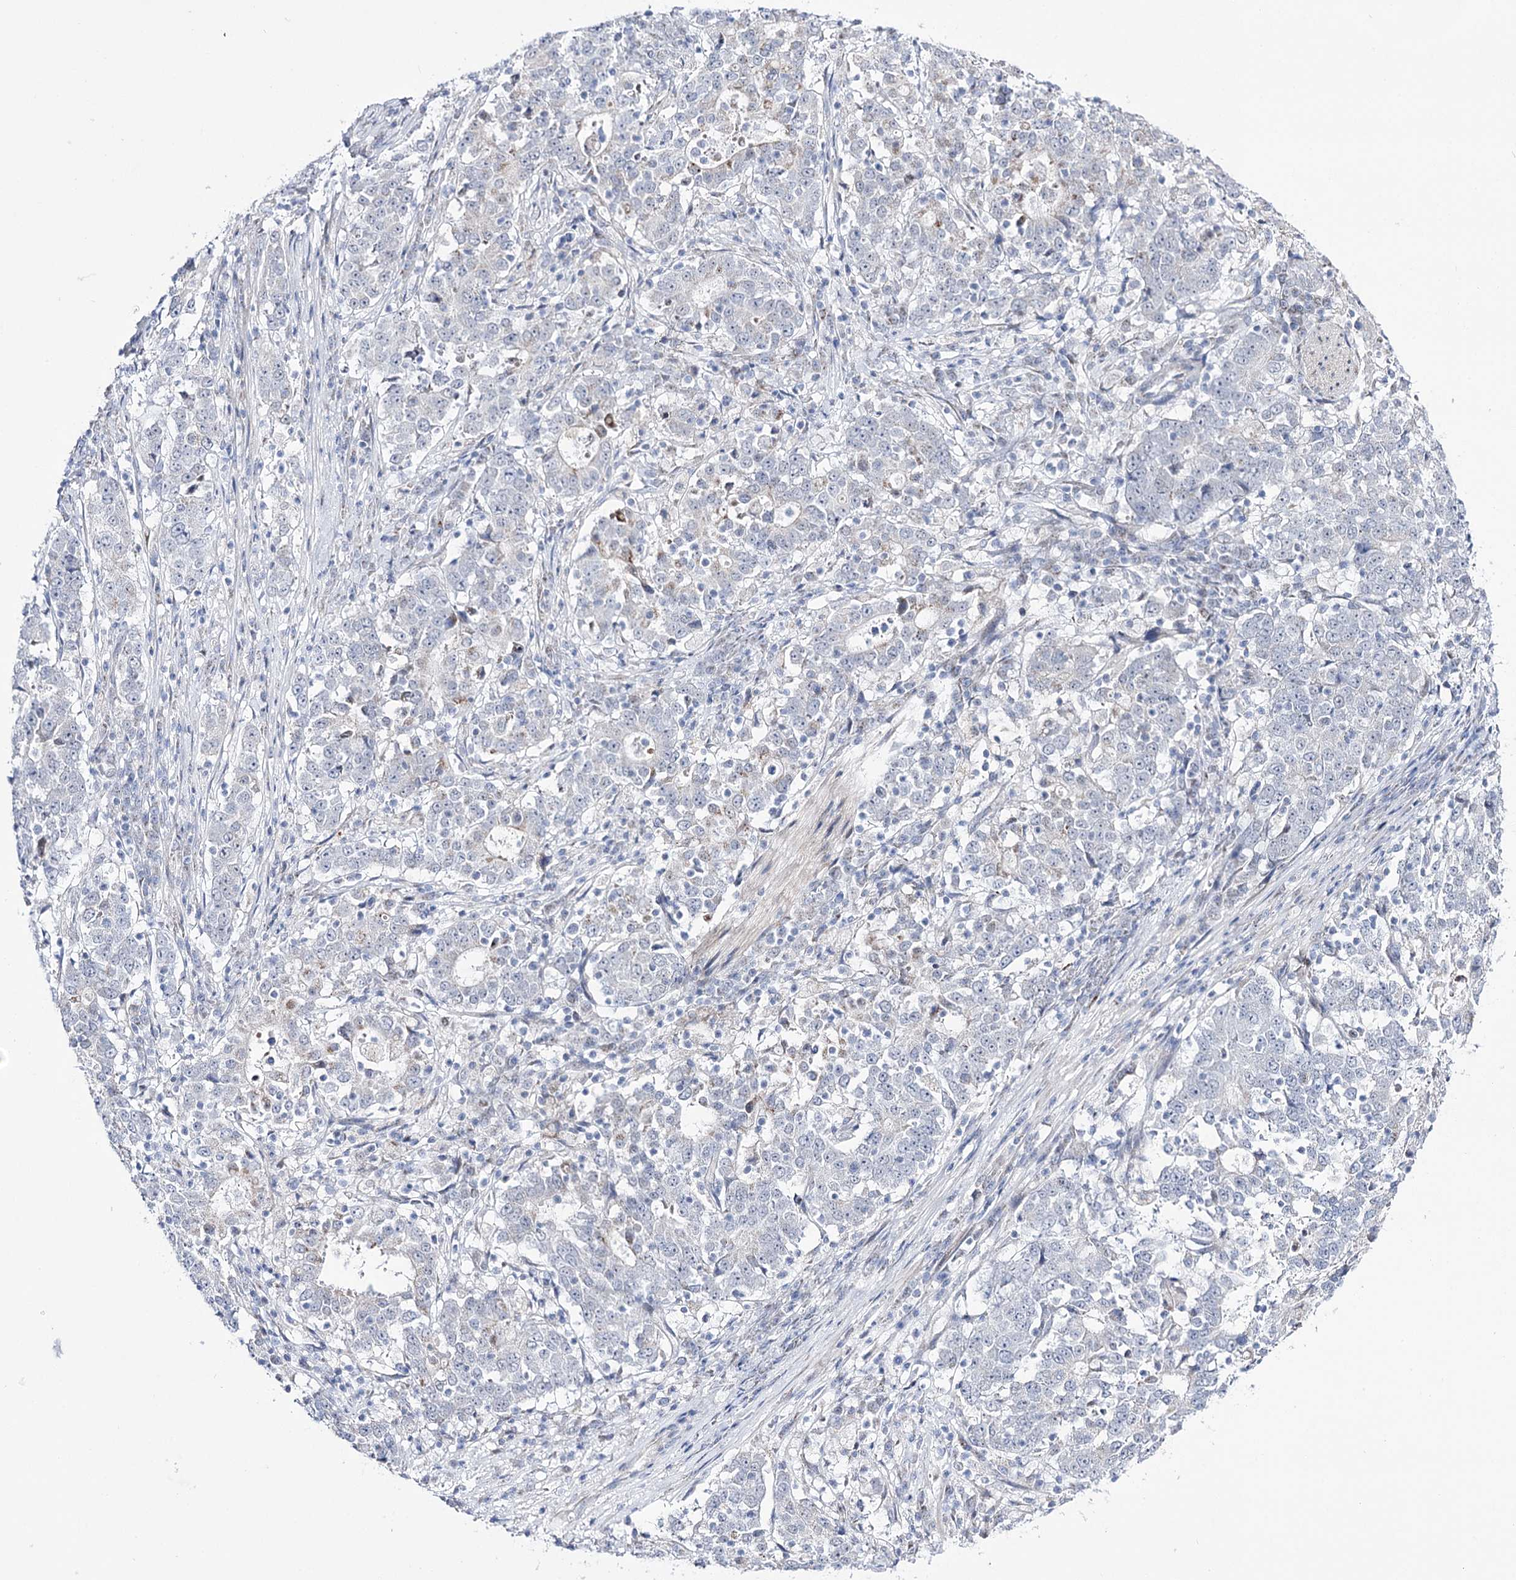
{"staining": {"intensity": "negative", "quantity": "none", "location": "none"}, "tissue": "stomach cancer", "cell_type": "Tumor cells", "image_type": "cancer", "snomed": [{"axis": "morphology", "description": "Adenocarcinoma, NOS"}, {"axis": "topography", "description": "Stomach"}], "caption": "Micrograph shows no significant protein positivity in tumor cells of stomach adenocarcinoma.", "gene": "RBM15B", "patient": {"sex": "male", "age": 59}}